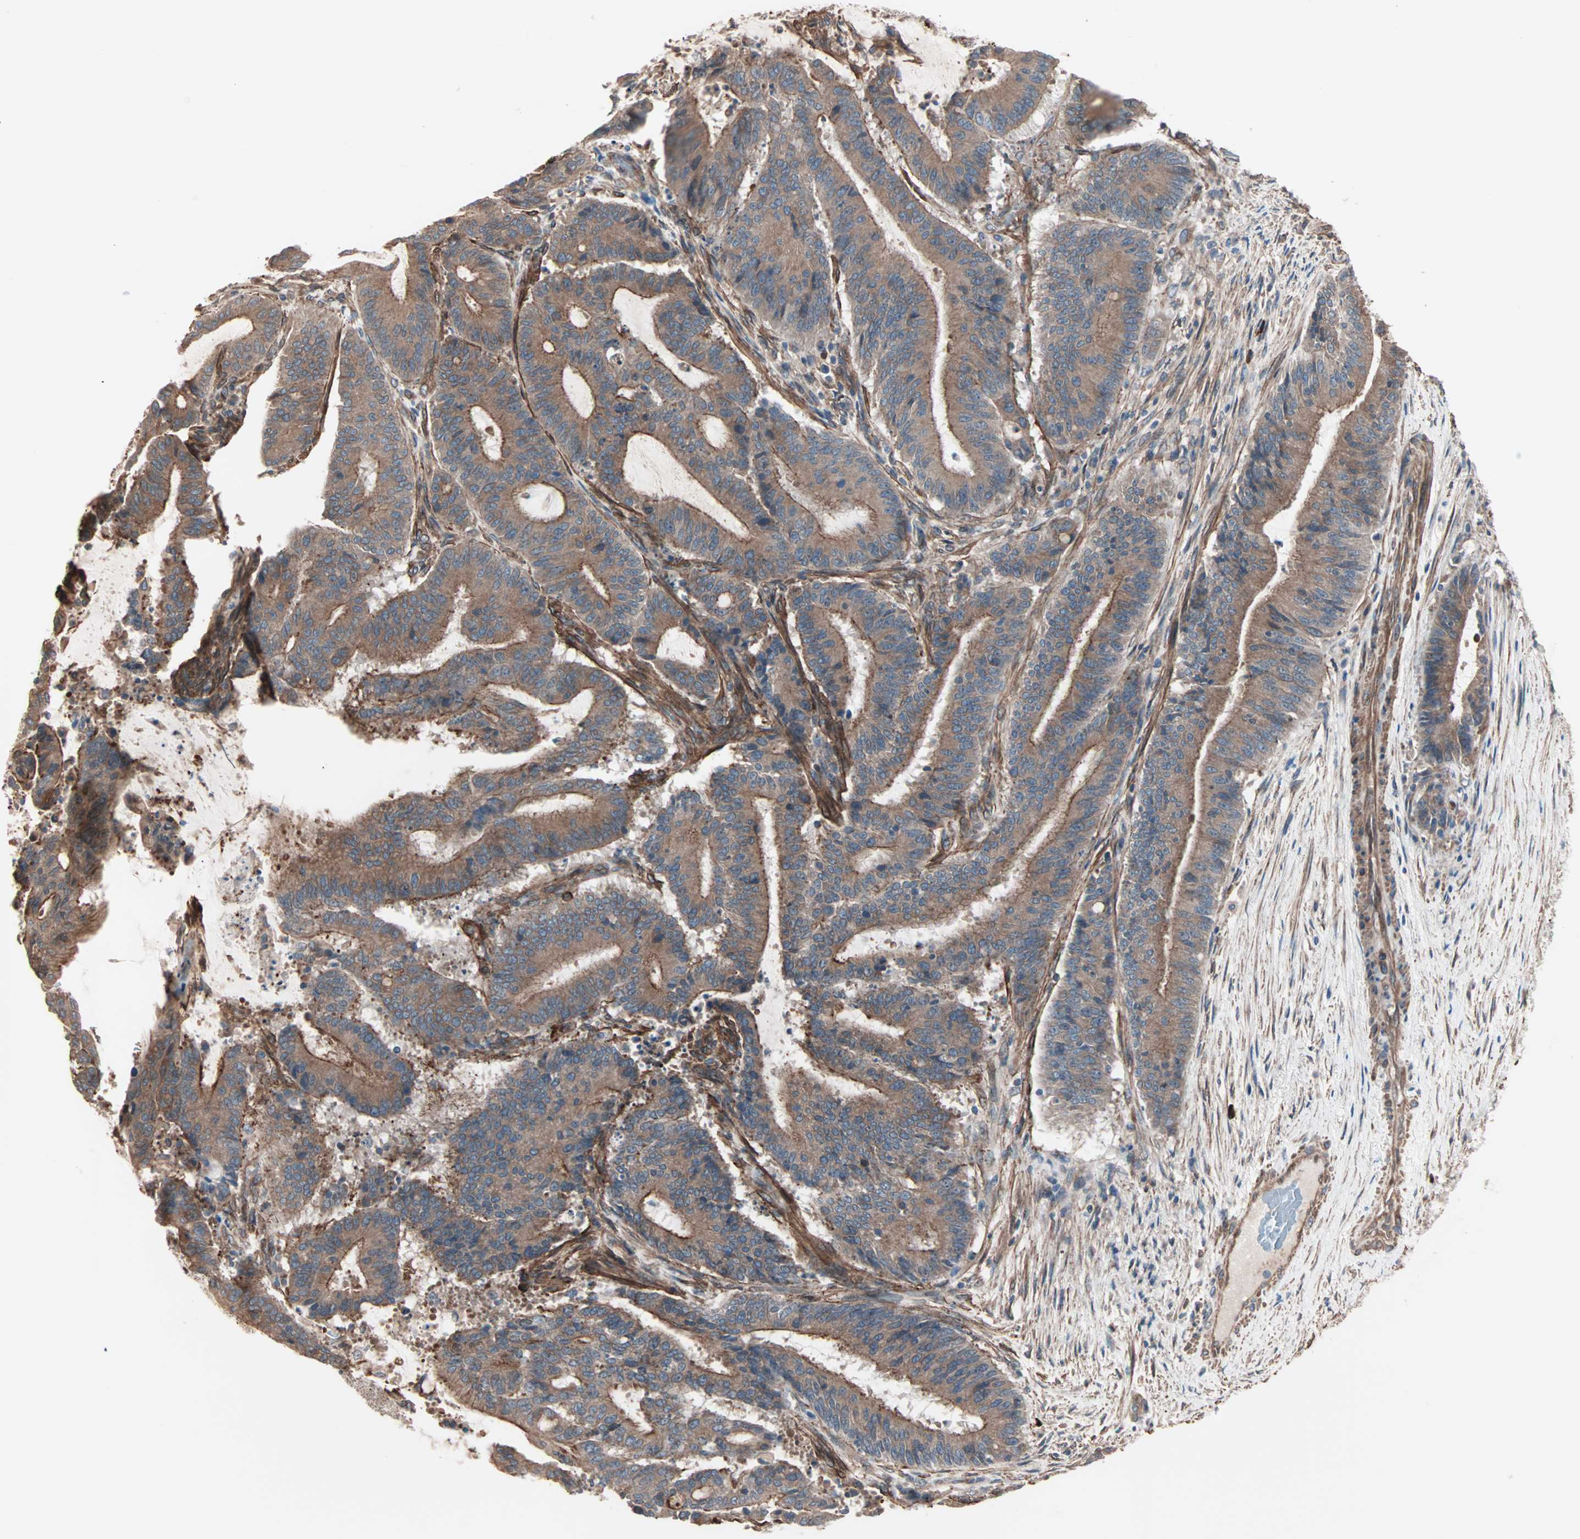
{"staining": {"intensity": "moderate", "quantity": ">75%", "location": "cytoplasmic/membranous"}, "tissue": "liver cancer", "cell_type": "Tumor cells", "image_type": "cancer", "snomed": [{"axis": "morphology", "description": "Cholangiocarcinoma"}, {"axis": "topography", "description": "Liver"}], "caption": "Brown immunohistochemical staining in liver cancer demonstrates moderate cytoplasmic/membranous staining in about >75% of tumor cells. (DAB IHC with brightfield microscopy, high magnification).", "gene": "ALG5", "patient": {"sex": "female", "age": 73}}